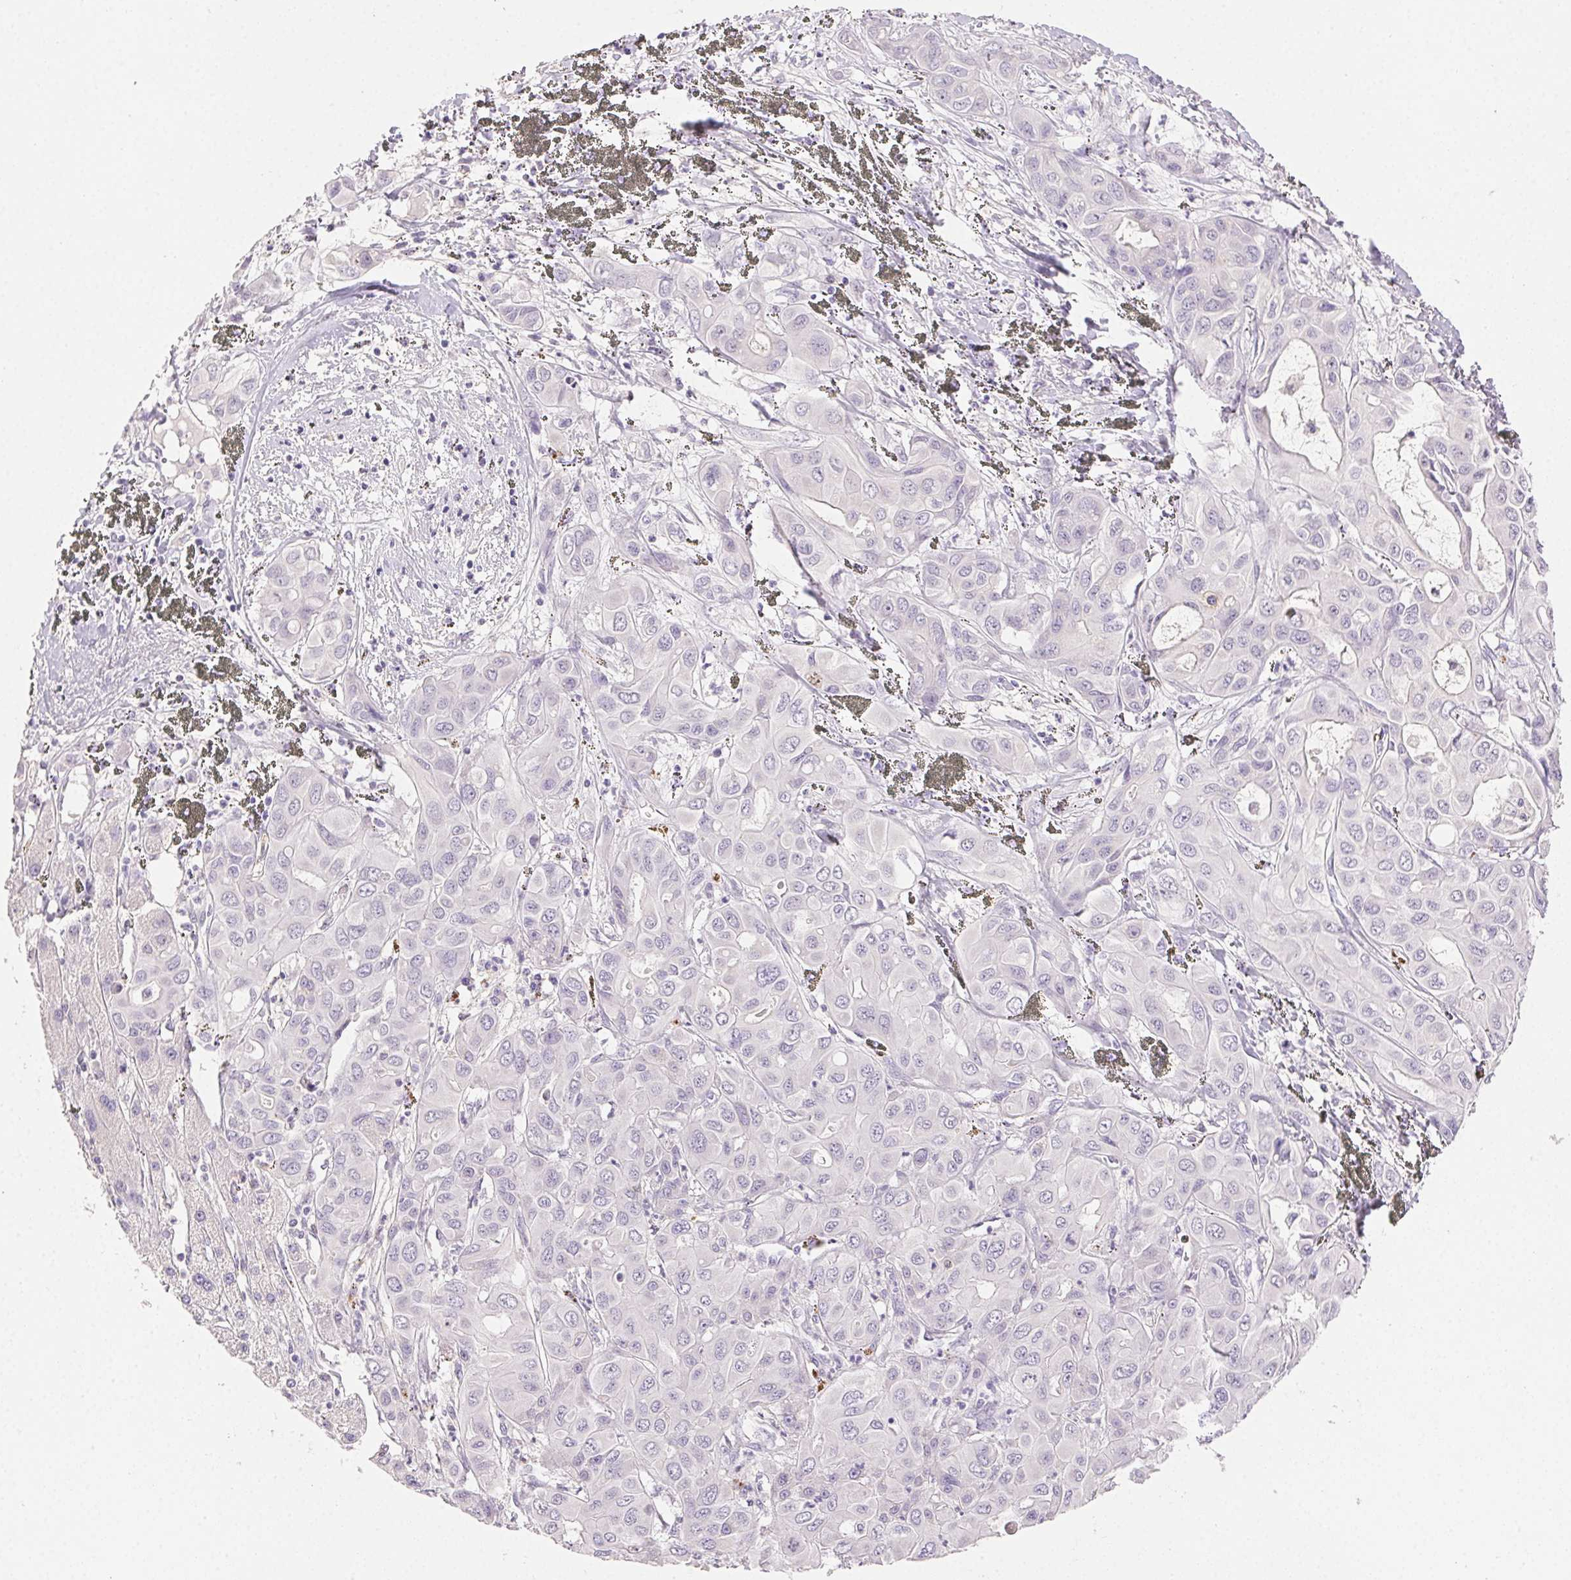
{"staining": {"intensity": "negative", "quantity": "none", "location": "none"}, "tissue": "liver cancer", "cell_type": "Tumor cells", "image_type": "cancer", "snomed": [{"axis": "morphology", "description": "Cholangiocarcinoma"}, {"axis": "topography", "description": "Liver"}], "caption": "Immunohistochemistry (IHC) of liver cancer (cholangiocarcinoma) demonstrates no positivity in tumor cells.", "gene": "AKAP5", "patient": {"sex": "female", "age": 60}}